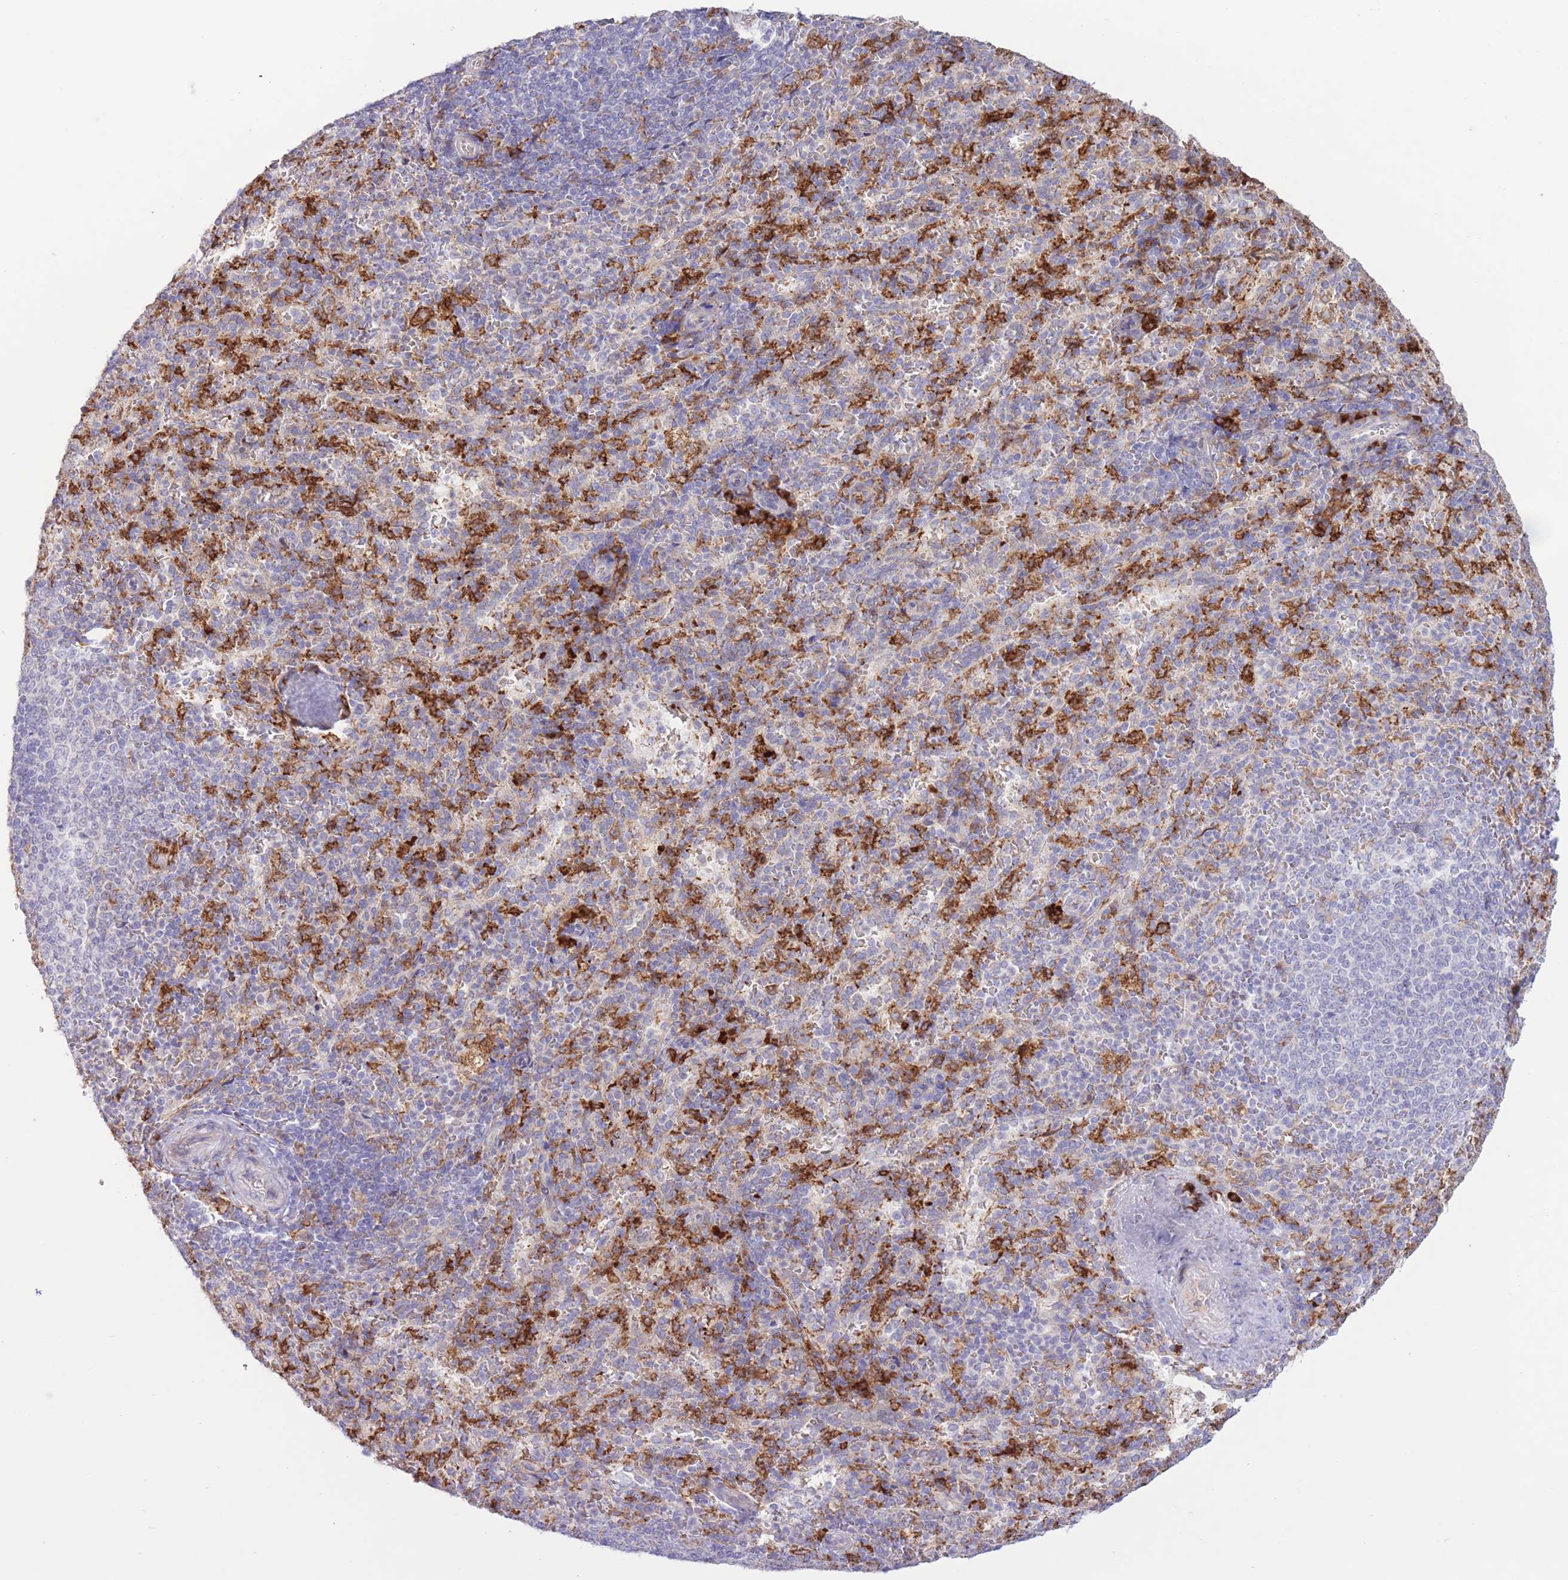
{"staining": {"intensity": "moderate", "quantity": "<25%", "location": "cytoplasmic/membranous"}, "tissue": "spleen", "cell_type": "Cells in red pulp", "image_type": "normal", "snomed": [{"axis": "morphology", "description": "Normal tissue, NOS"}, {"axis": "topography", "description": "Spleen"}], "caption": "DAB immunohistochemical staining of normal spleen shows moderate cytoplasmic/membranous protein expression in about <25% of cells in red pulp.", "gene": "MYDGF", "patient": {"sex": "female", "age": 21}}